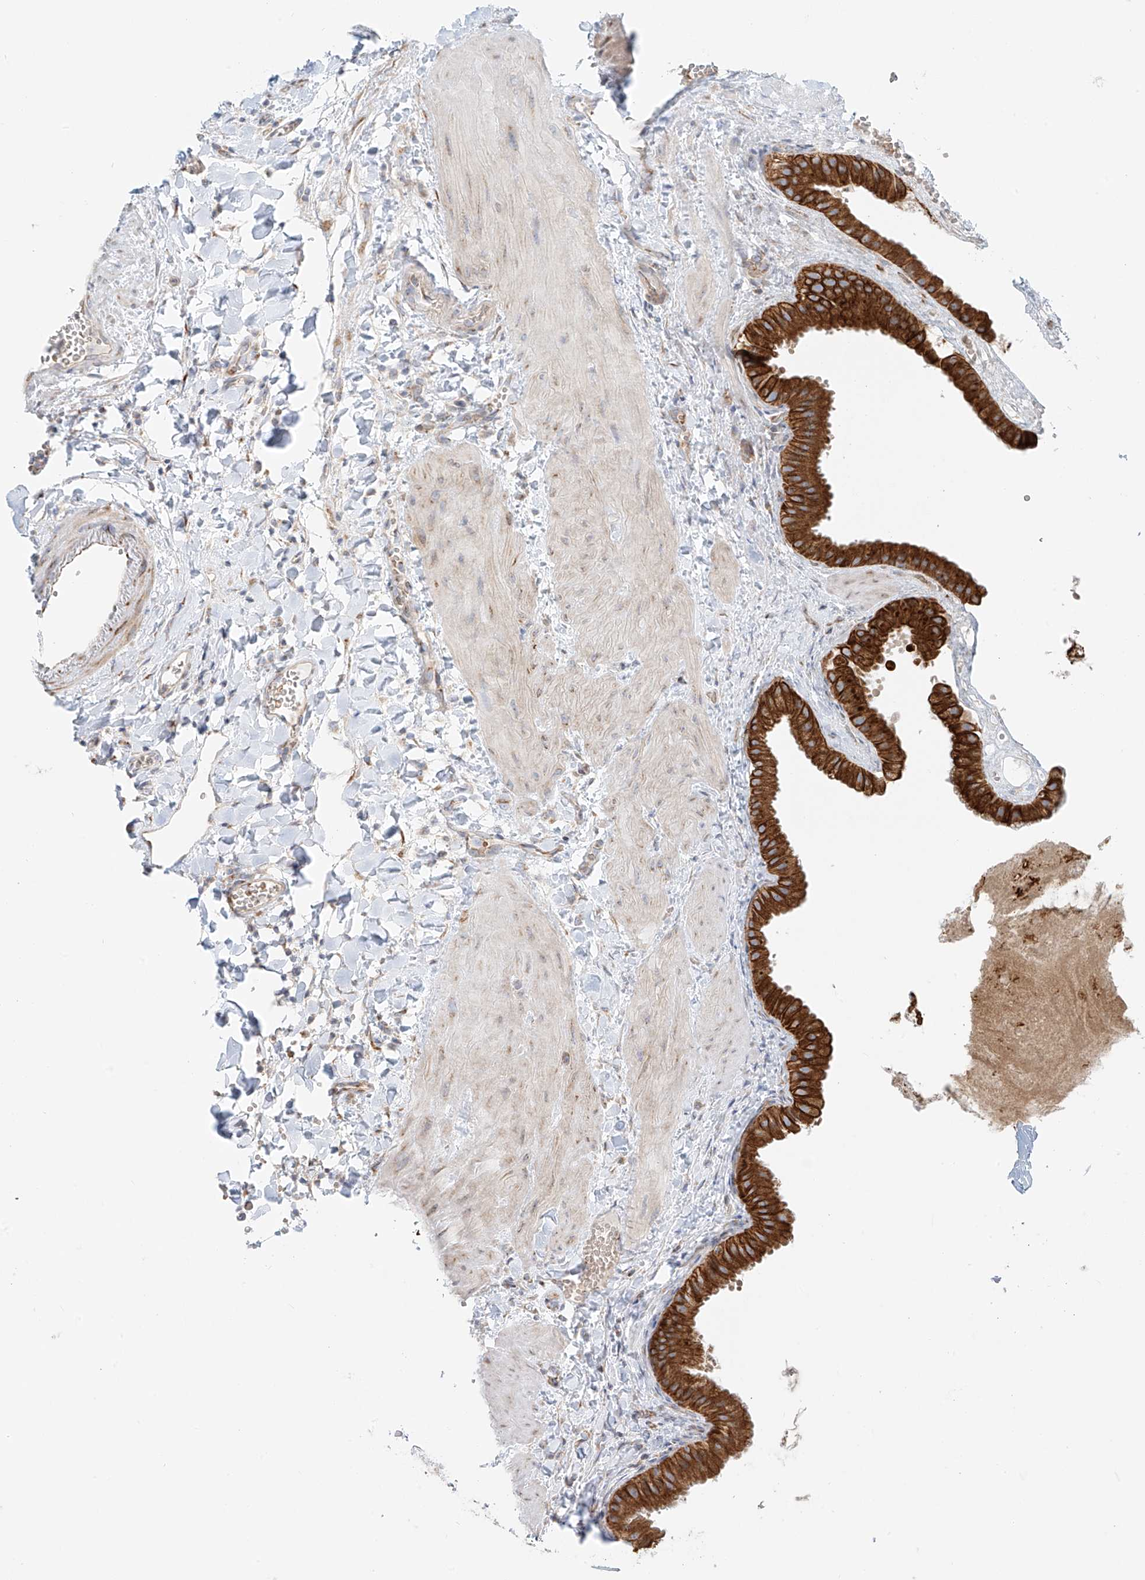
{"staining": {"intensity": "strong", "quantity": ">75%", "location": "cytoplasmic/membranous"}, "tissue": "gallbladder", "cell_type": "Glandular cells", "image_type": "normal", "snomed": [{"axis": "morphology", "description": "Normal tissue, NOS"}, {"axis": "topography", "description": "Gallbladder"}], "caption": "Protein expression analysis of benign human gallbladder reveals strong cytoplasmic/membranous staining in about >75% of glandular cells. The staining is performed using DAB (3,3'-diaminobenzidine) brown chromogen to label protein expression. The nuclei are counter-stained blue using hematoxylin.", "gene": "EIPR1", "patient": {"sex": "male", "age": 55}}